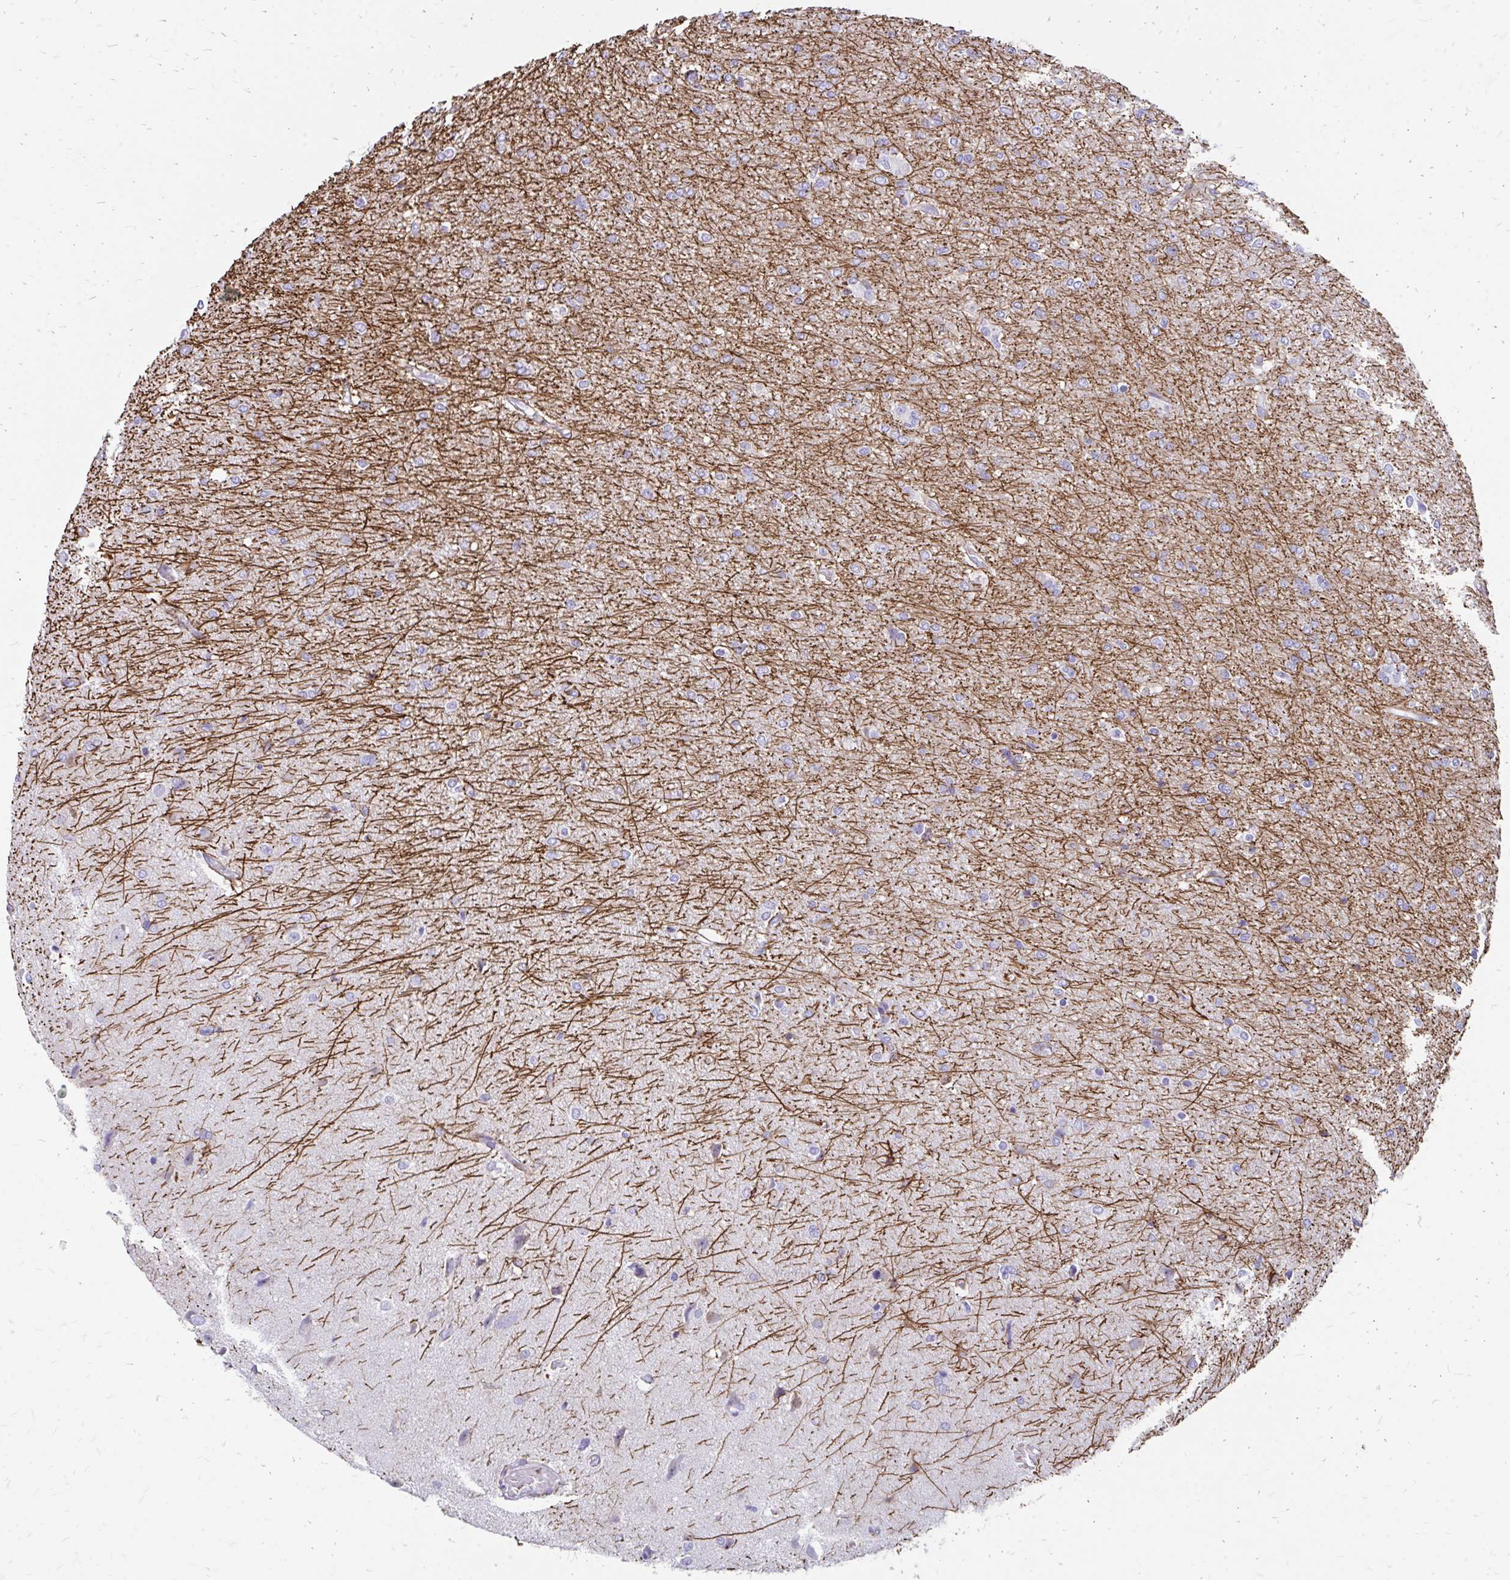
{"staining": {"intensity": "negative", "quantity": "none", "location": "none"}, "tissue": "glioma", "cell_type": "Tumor cells", "image_type": "cancer", "snomed": [{"axis": "morphology", "description": "Glioma, malignant, Low grade"}, {"axis": "topography", "description": "Brain"}], "caption": "High magnification brightfield microscopy of malignant glioma (low-grade) stained with DAB (3,3'-diaminobenzidine) (brown) and counterstained with hematoxylin (blue): tumor cells show no significant expression.", "gene": "ZNF699", "patient": {"sex": "male", "age": 26}}